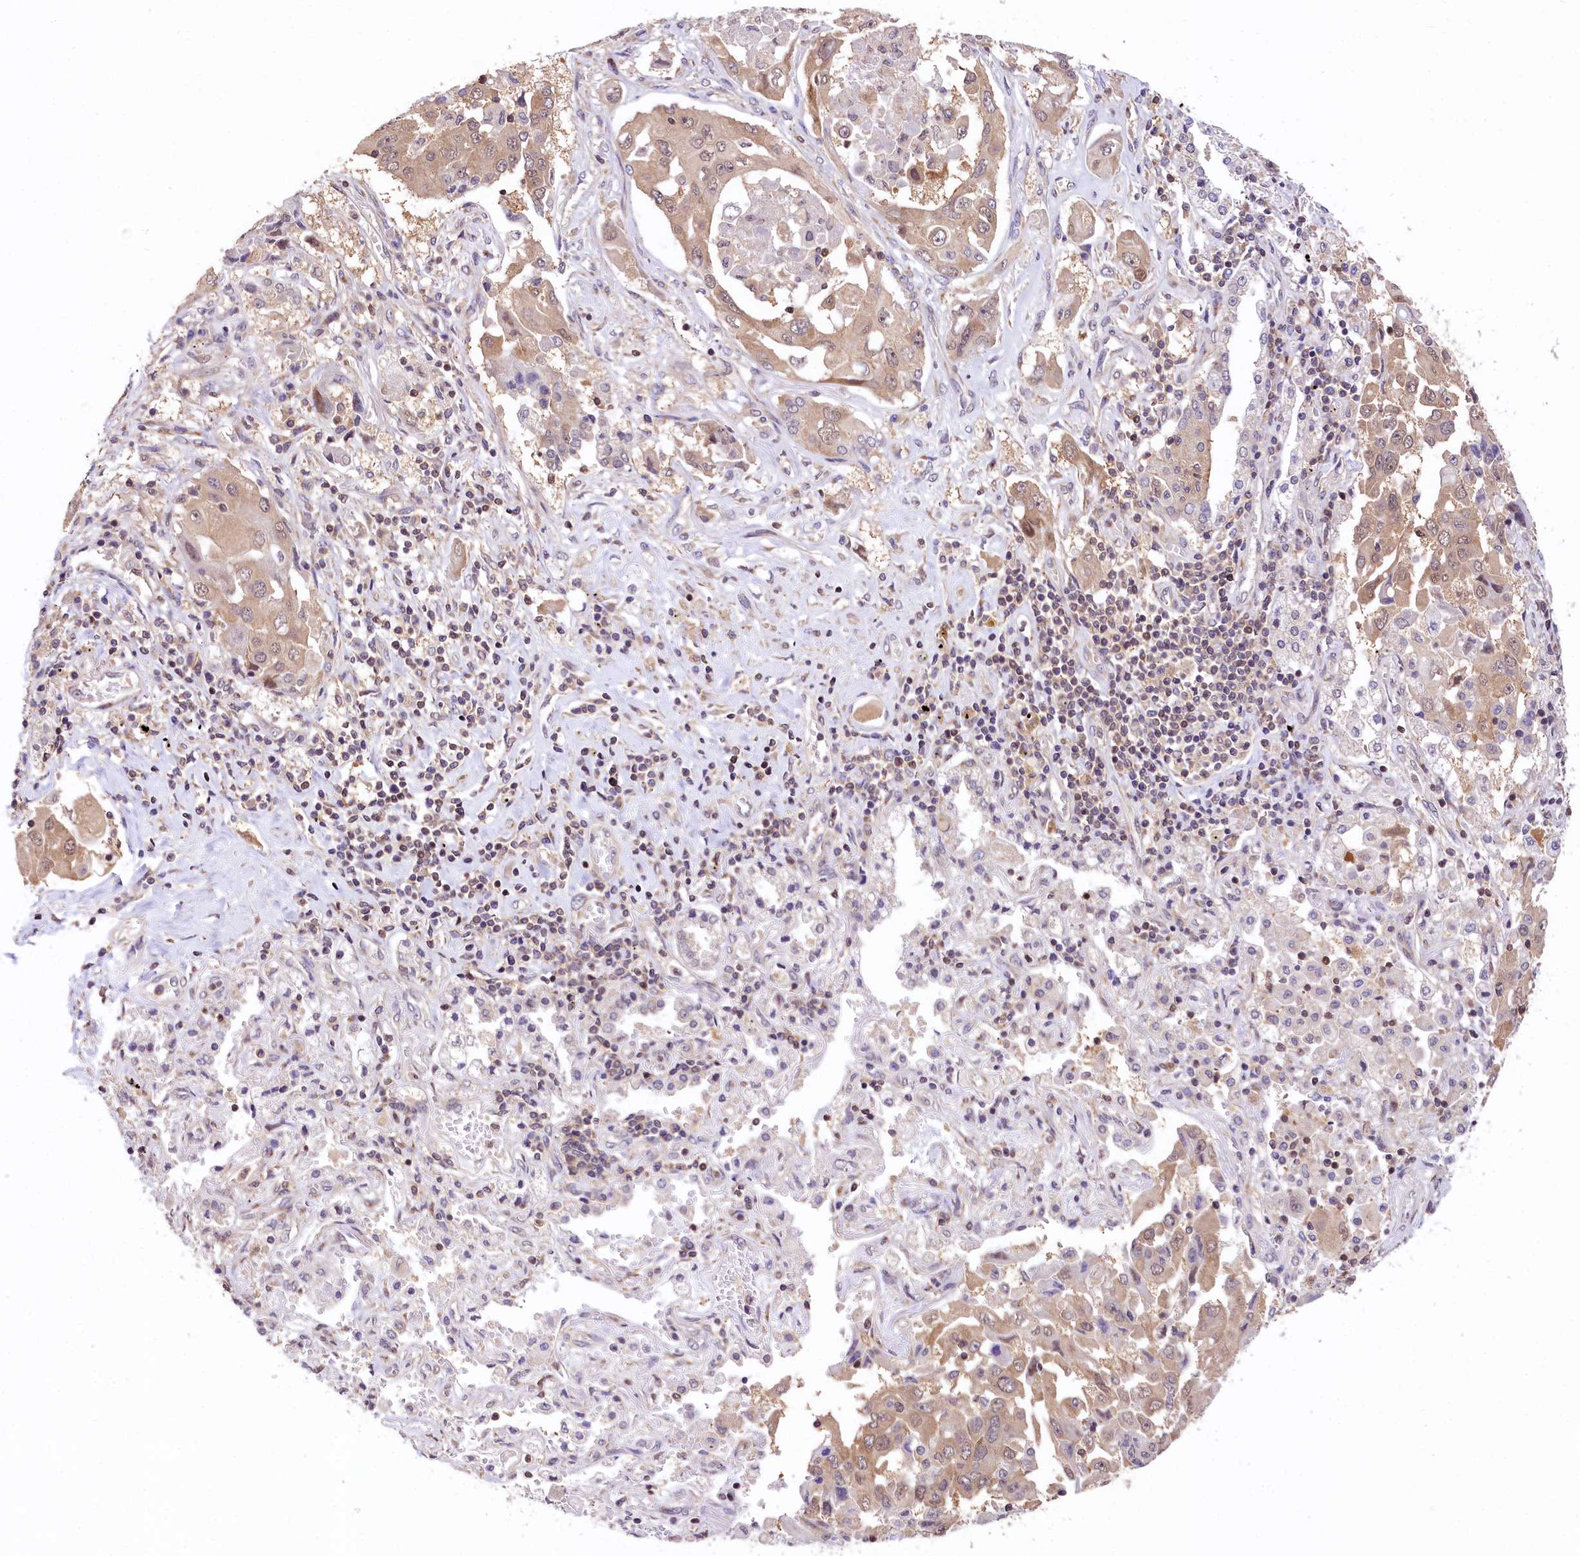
{"staining": {"intensity": "weak", "quantity": ">75%", "location": "cytoplasmic/membranous,nuclear"}, "tissue": "lung cancer", "cell_type": "Tumor cells", "image_type": "cancer", "snomed": [{"axis": "morphology", "description": "Adenocarcinoma, NOS"}, {"axis": "topography", "description": "Lung"}], "caption": "A high-resolution image shows IHC staining of lung cancer (adenocarcinoma), which displays weak cytoplasmic/membranous and nuclear staining in approximately >75% of tumor cells. (Brightfield microscopy of DAB IHC at high magnification).", "gene": "CHORDC1", "patient": {"sex": "female", "age": 65}}